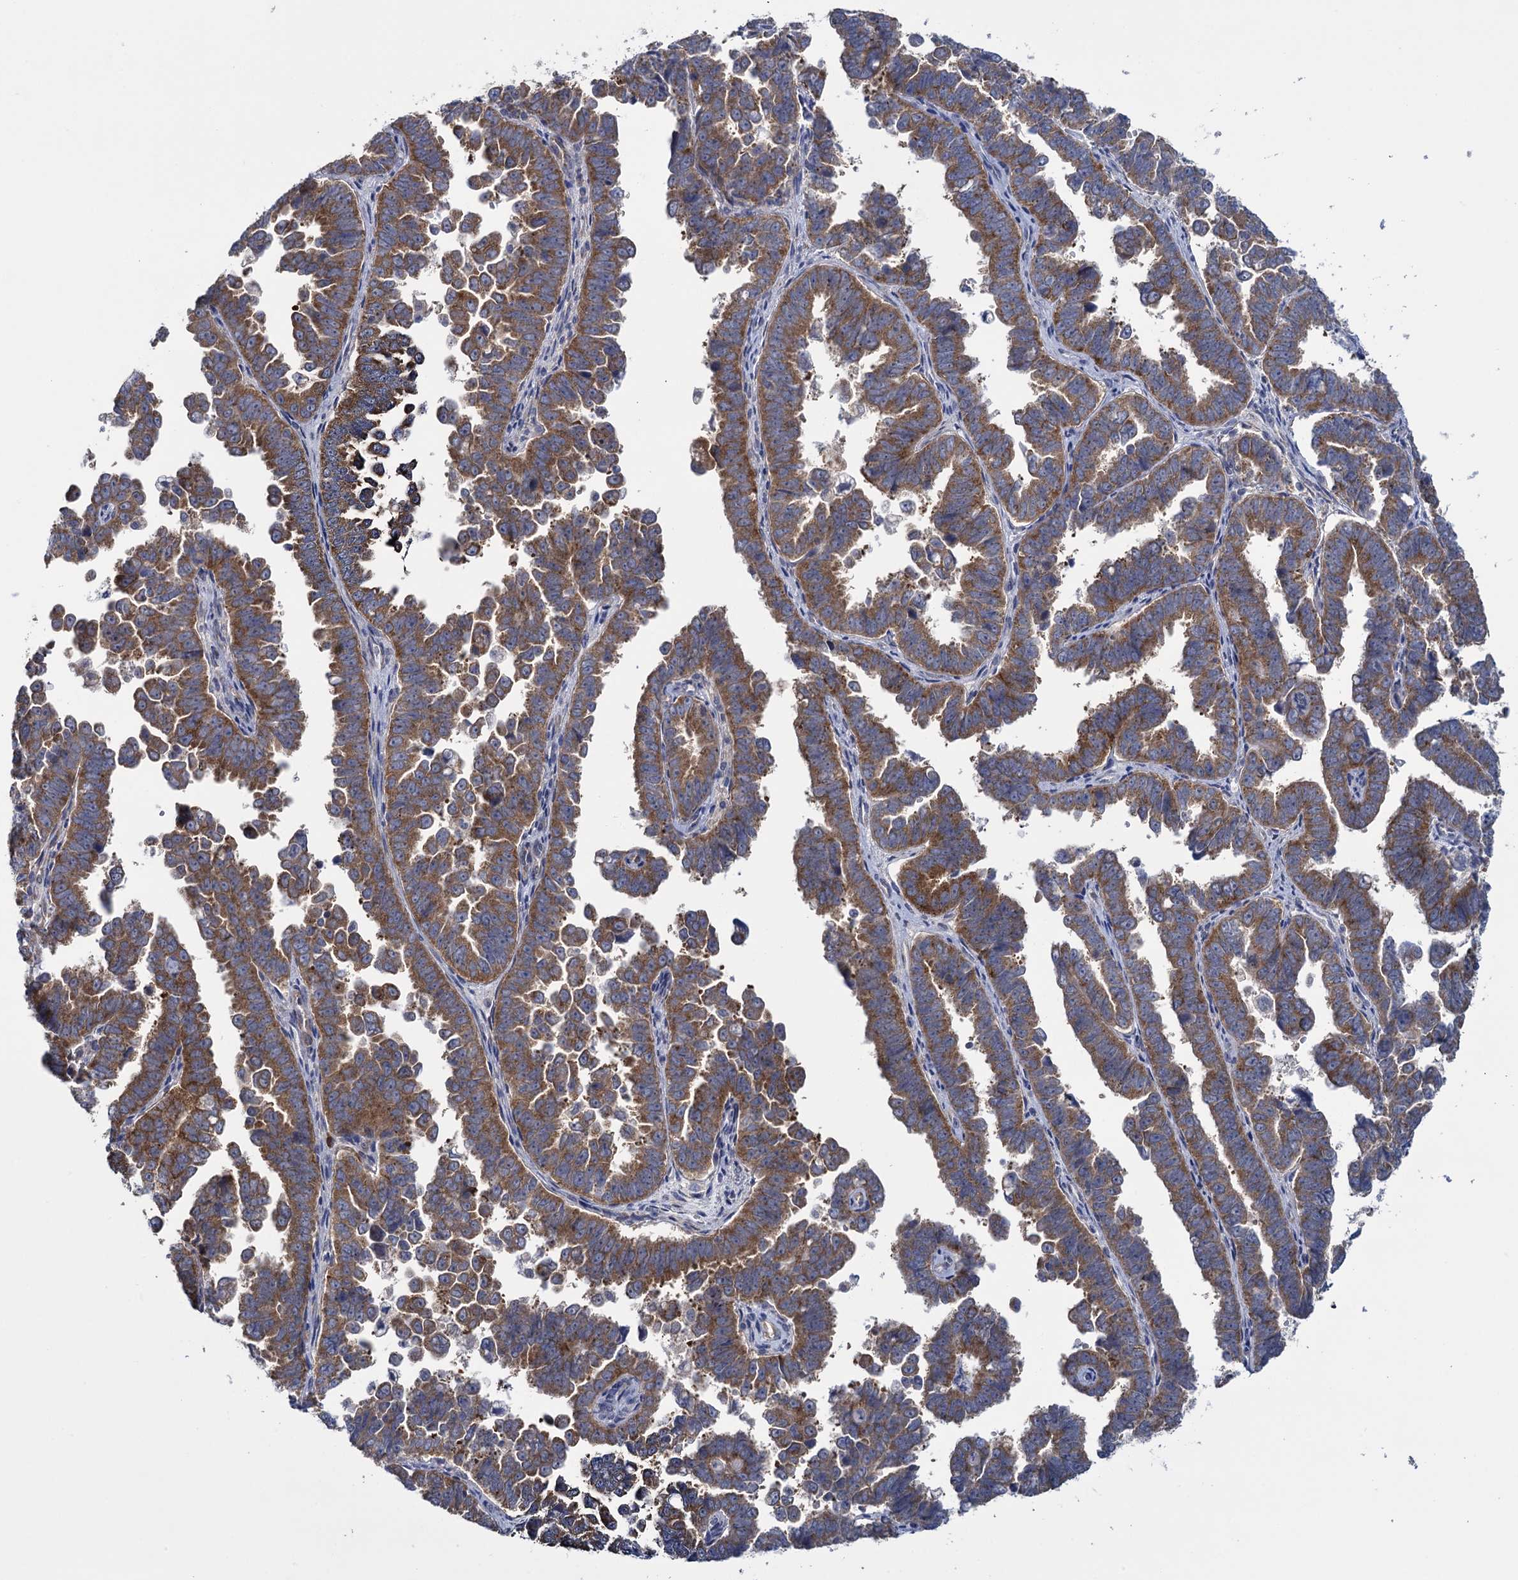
{"staining": {"intensity": "moderate", "quantity": ">75%", "location": "cytoplasmic/membranous"}, "tissue": "endometrial cancer", "cell_type": "Tumor cells", "image_type": "cancer", "snomed": [{"axis": "morphology", "description": "Adenocarcinoma, NOS"}, {"axis": "topography", "description": "Endometrium"}], "caption": "High-power microscopy captured an IHC photomicrograph of endometrial cancer, revealing moderate cytoplasmic/membranous staining in about >75% of tumor cells.", "gene": "GSTM2", "patient": {"sex": "female", "age": 75}}